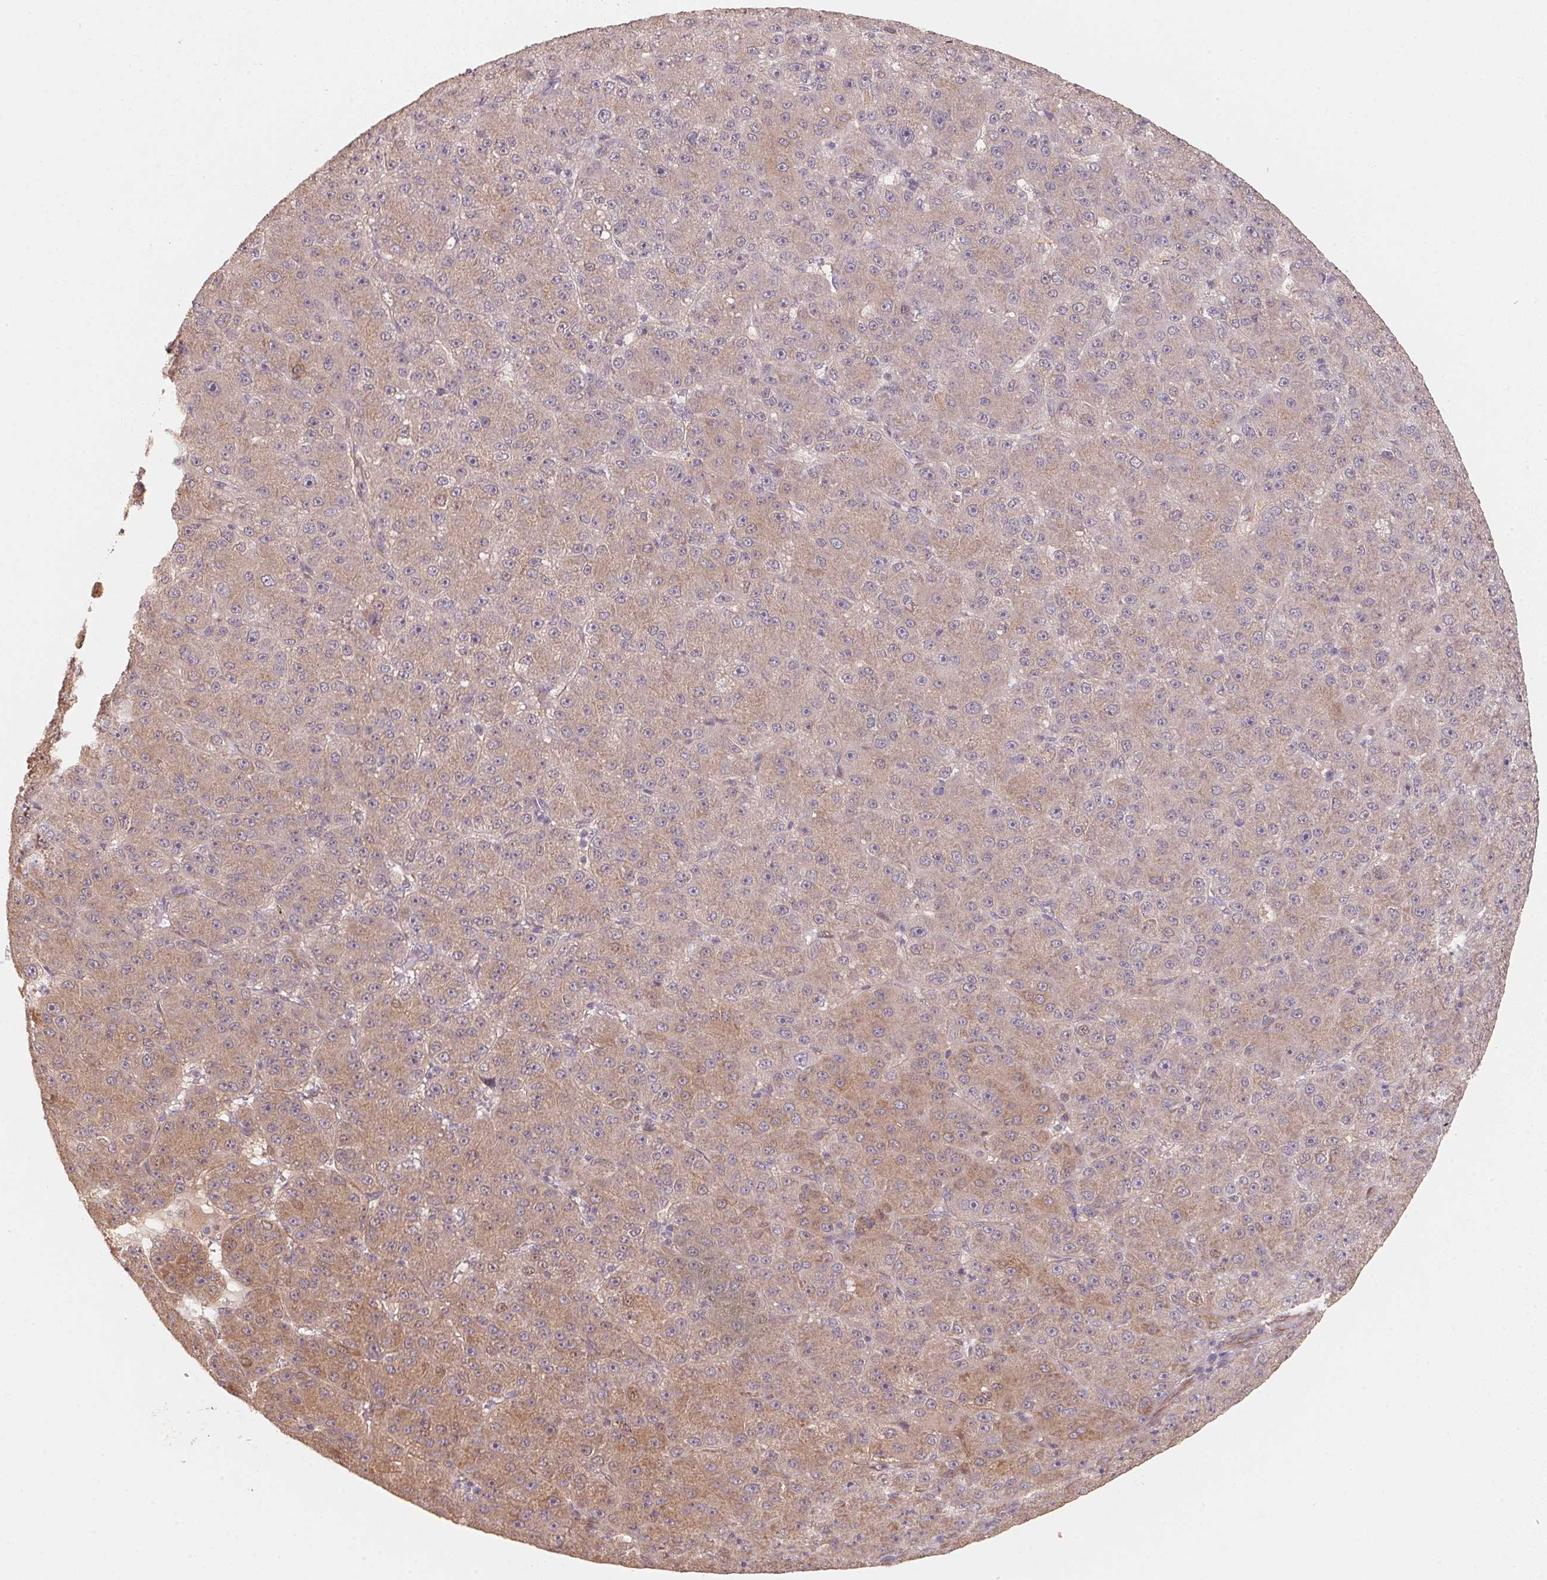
{"staining": {"intensity": "weak", "quantity": ">75%", "location": "cytoplasmic/membranous"}, "tissue": "liver cancer", "cell_type": "Tumor cells", "image_type": "cancer", "snomed": [{"axis": "morphology", "description": "Carcinoma, Hepatocellular, NOS"}, {"axis": "topography", "description": "Liver"}], "caption": "Immunohistochemistry (DAB) staining of human hepatocellular carcinoma (liver) displays weak cytoplasmic/membranous protein staining in approximately >75% of tumor cells. (DAB (3,3'-diaminobenzidine) IHC, brown staining for protein, blue staining for nuclei).", "gene": "TSPAN12", "patient": {"sex": "male", "age": 67}}